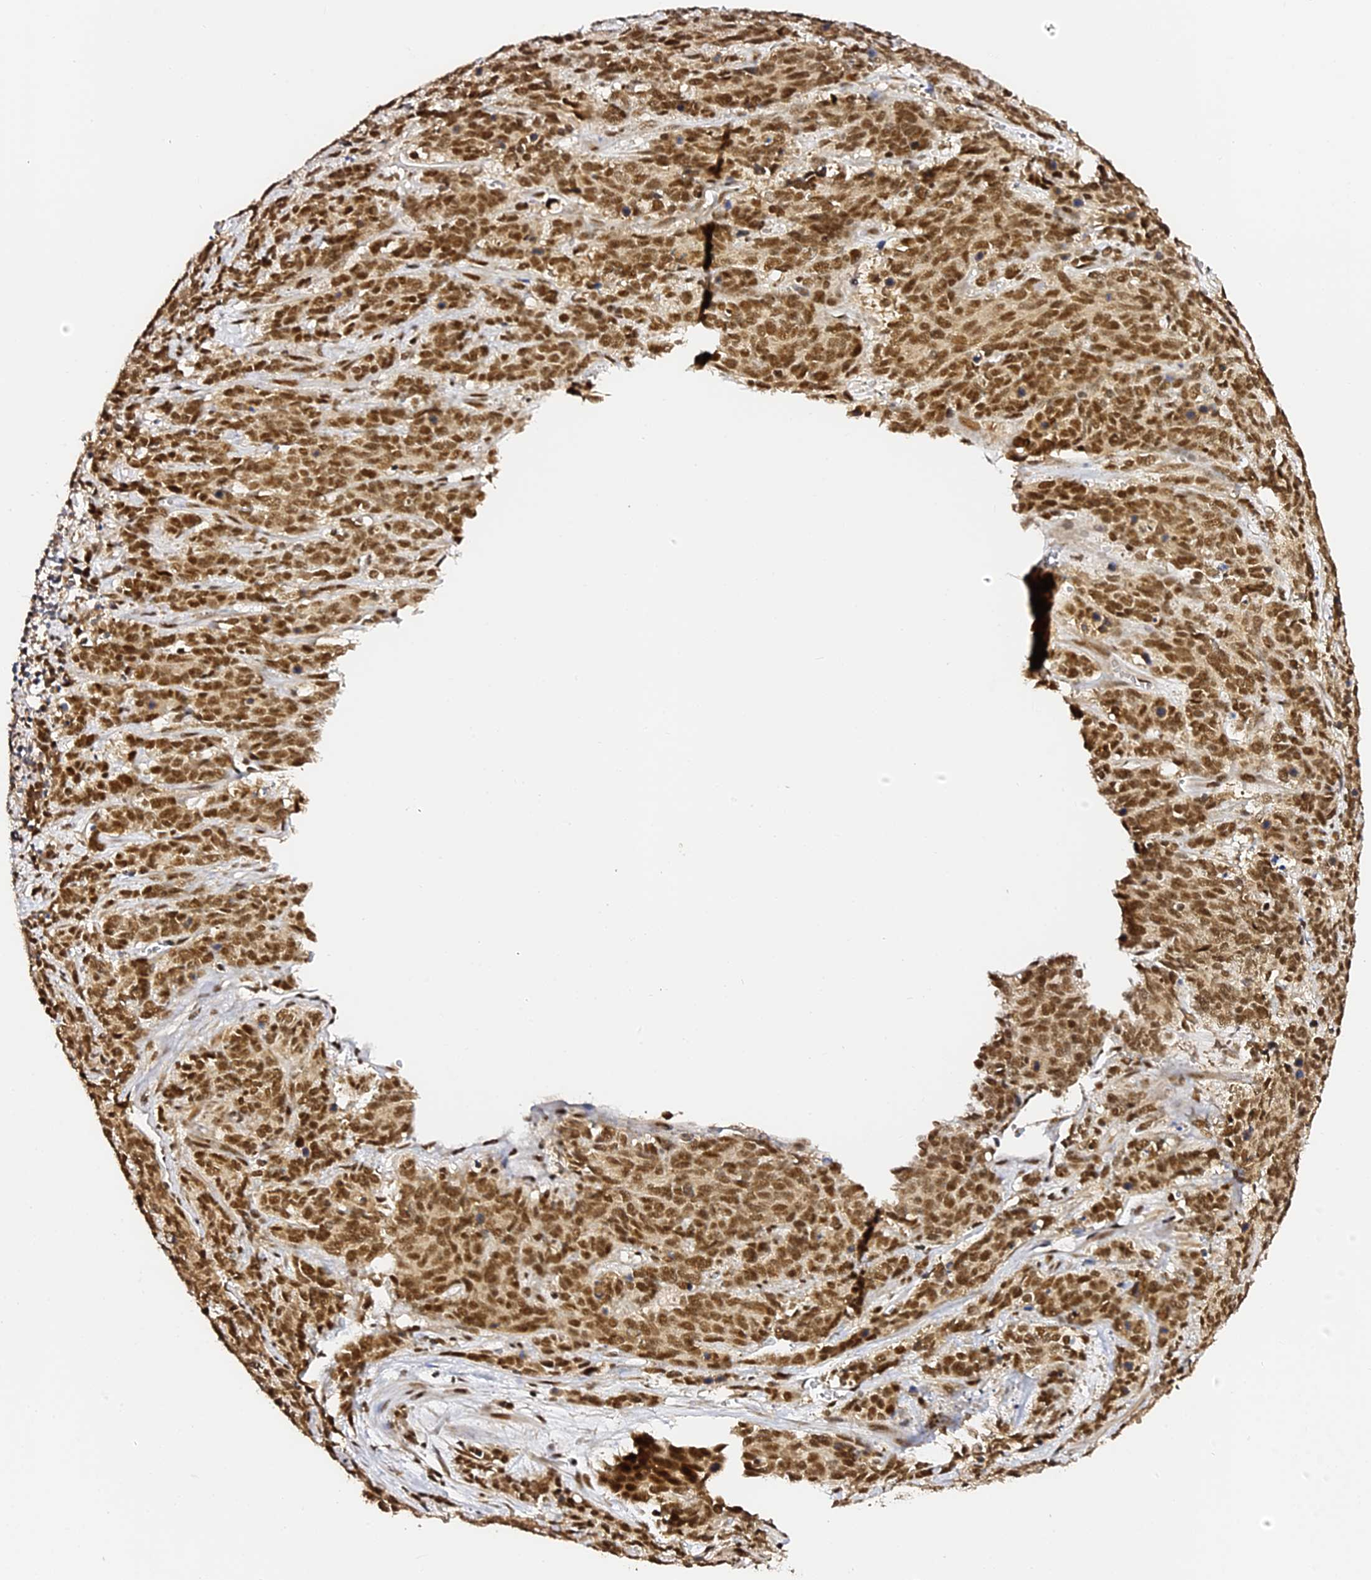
{"staining": {"intensity": "moderate", "quantity": ">75%", "location": "nuclear"}, "tissue": "cervical cancer", "cell_type": "Tumor cells", "image_type": "cancer", "snomed": [{"axis": "morphology", "description": "Squamous cell carcinoma, NOS"}, {"axis": "topography", "description": "Cervix"}], "caption": "Immunohistochemistry micrograph of cervical cancer stained for a protein (brown), which demonstrates medium levels of moderate nuclear positivity in about >75% of tumor cells.", "gene": "MCRS1", "patient": {"sex": "female", "age": 60}}